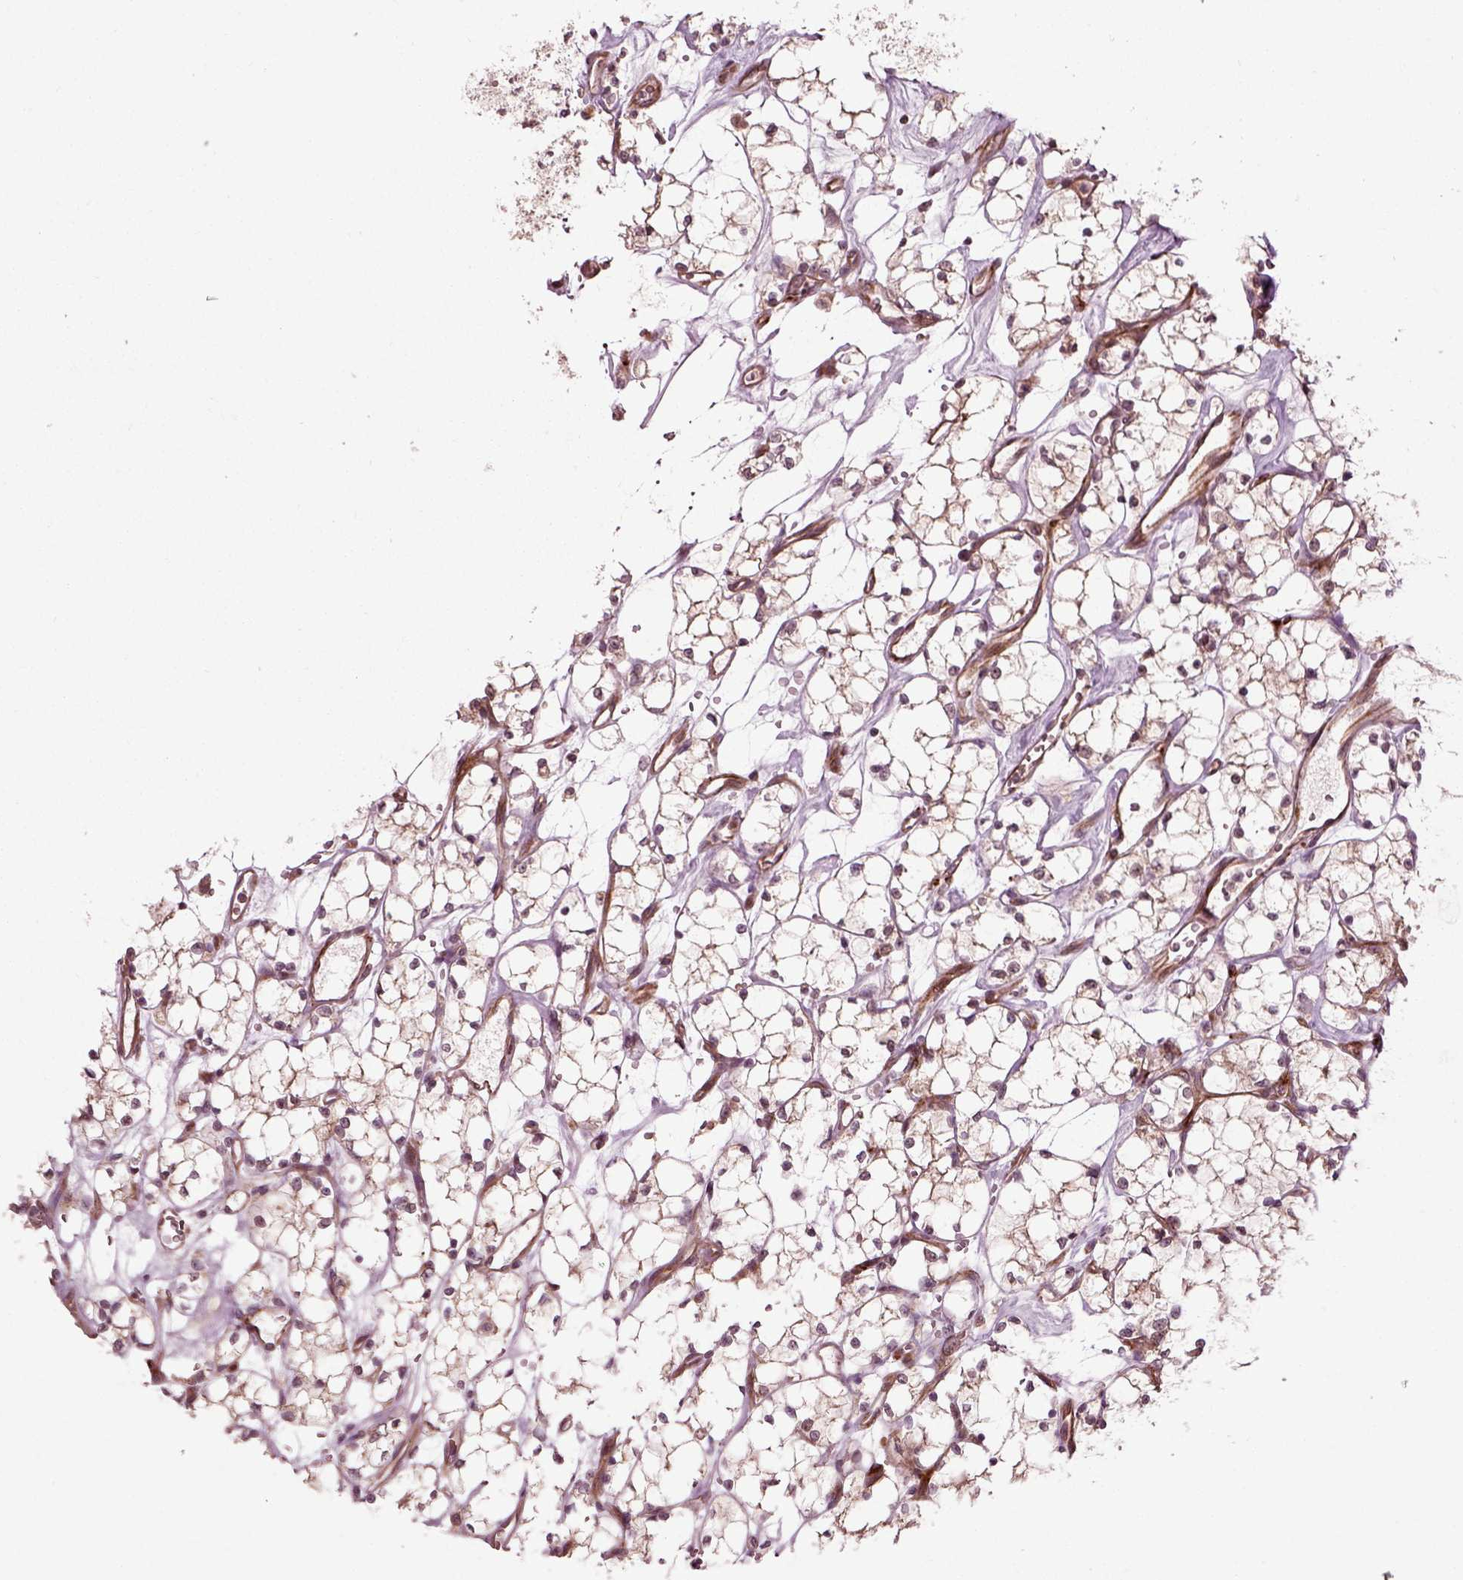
{"staining": {"intensity": "moderate", "quantity": ">75%", "location": "cytoplasmic/membranous"}, "tissue": "renal cancer", "cell_type": "Tumor cells", "image_type": "cancer", "snomed": [{"axis": "morphology", "description": "Adenocarcinoma, NOS"}, {"axis": "topography", "description": "Kidney"}], "caption": "This is a photomicrograph of immunohistochemistry staining of renal adenocarcinoma, which shows moderate expression in the cytoplasmic/membranous of tumor cells.", "gene": "PLCD3", "patient": {"sex": "female", "age": 69}}